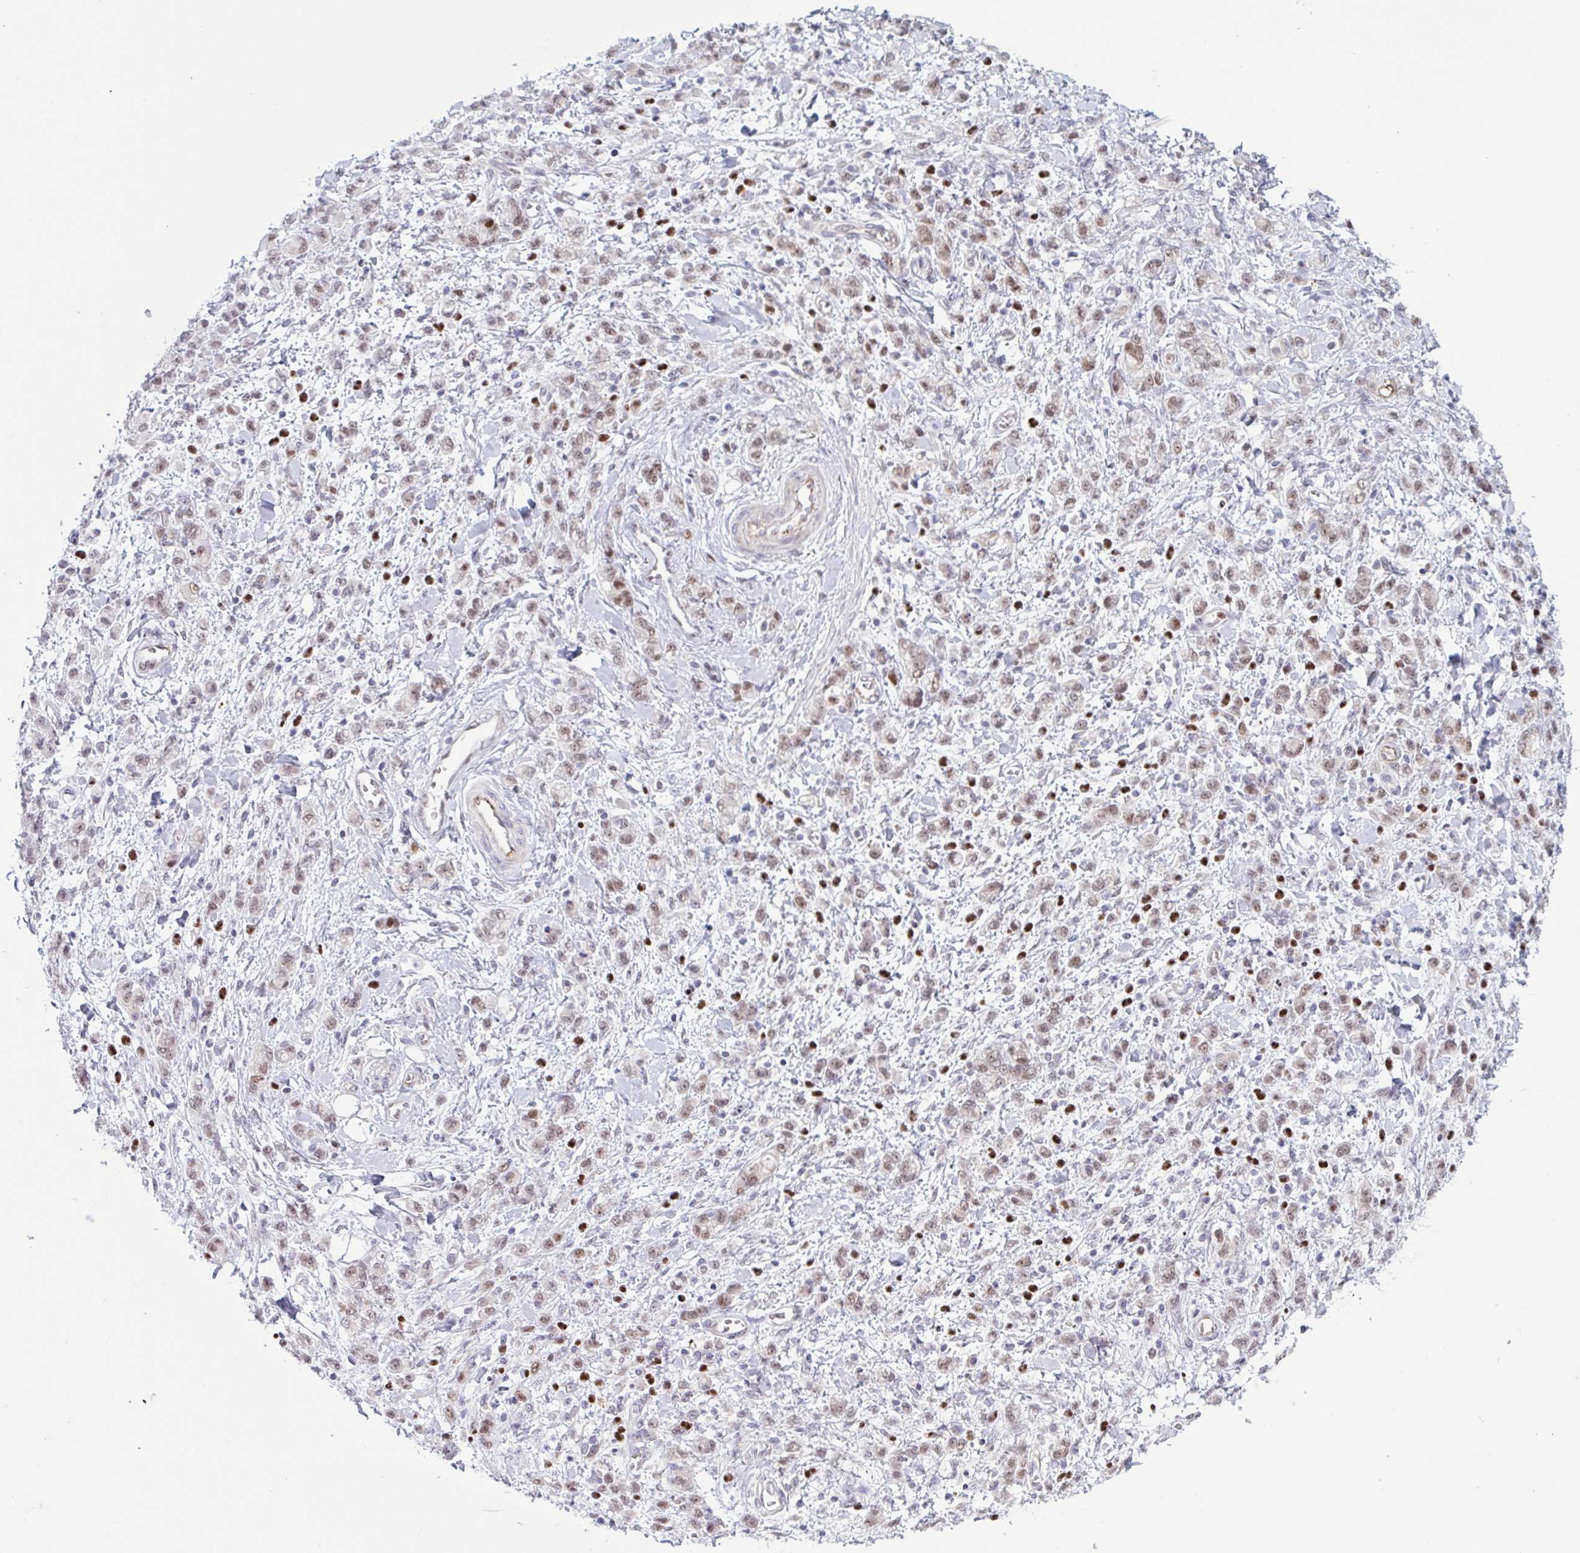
{"staining": {"intensity": "weak", "quantity": ">75%", "location": "nuclear"}, "tissue": "stomach cancer", "cell_type": "Tumor cells", "image_type": "cancer", "snomed": [{"axis": "morphology", "description": "Adenocarcinoma, NOS"}, {"axis": "topography", "description": "Stomach"}], "caption": "This micrograph exhibits adenocarcinoma (stomach) stained with IHC to label a protein in brown. The nuclear of tumor cells show weak positivity for the protein. Nuclei are counter-stained blue.", "gene": "PRMT6", "patient": {"sex": "male", "age": 77}}